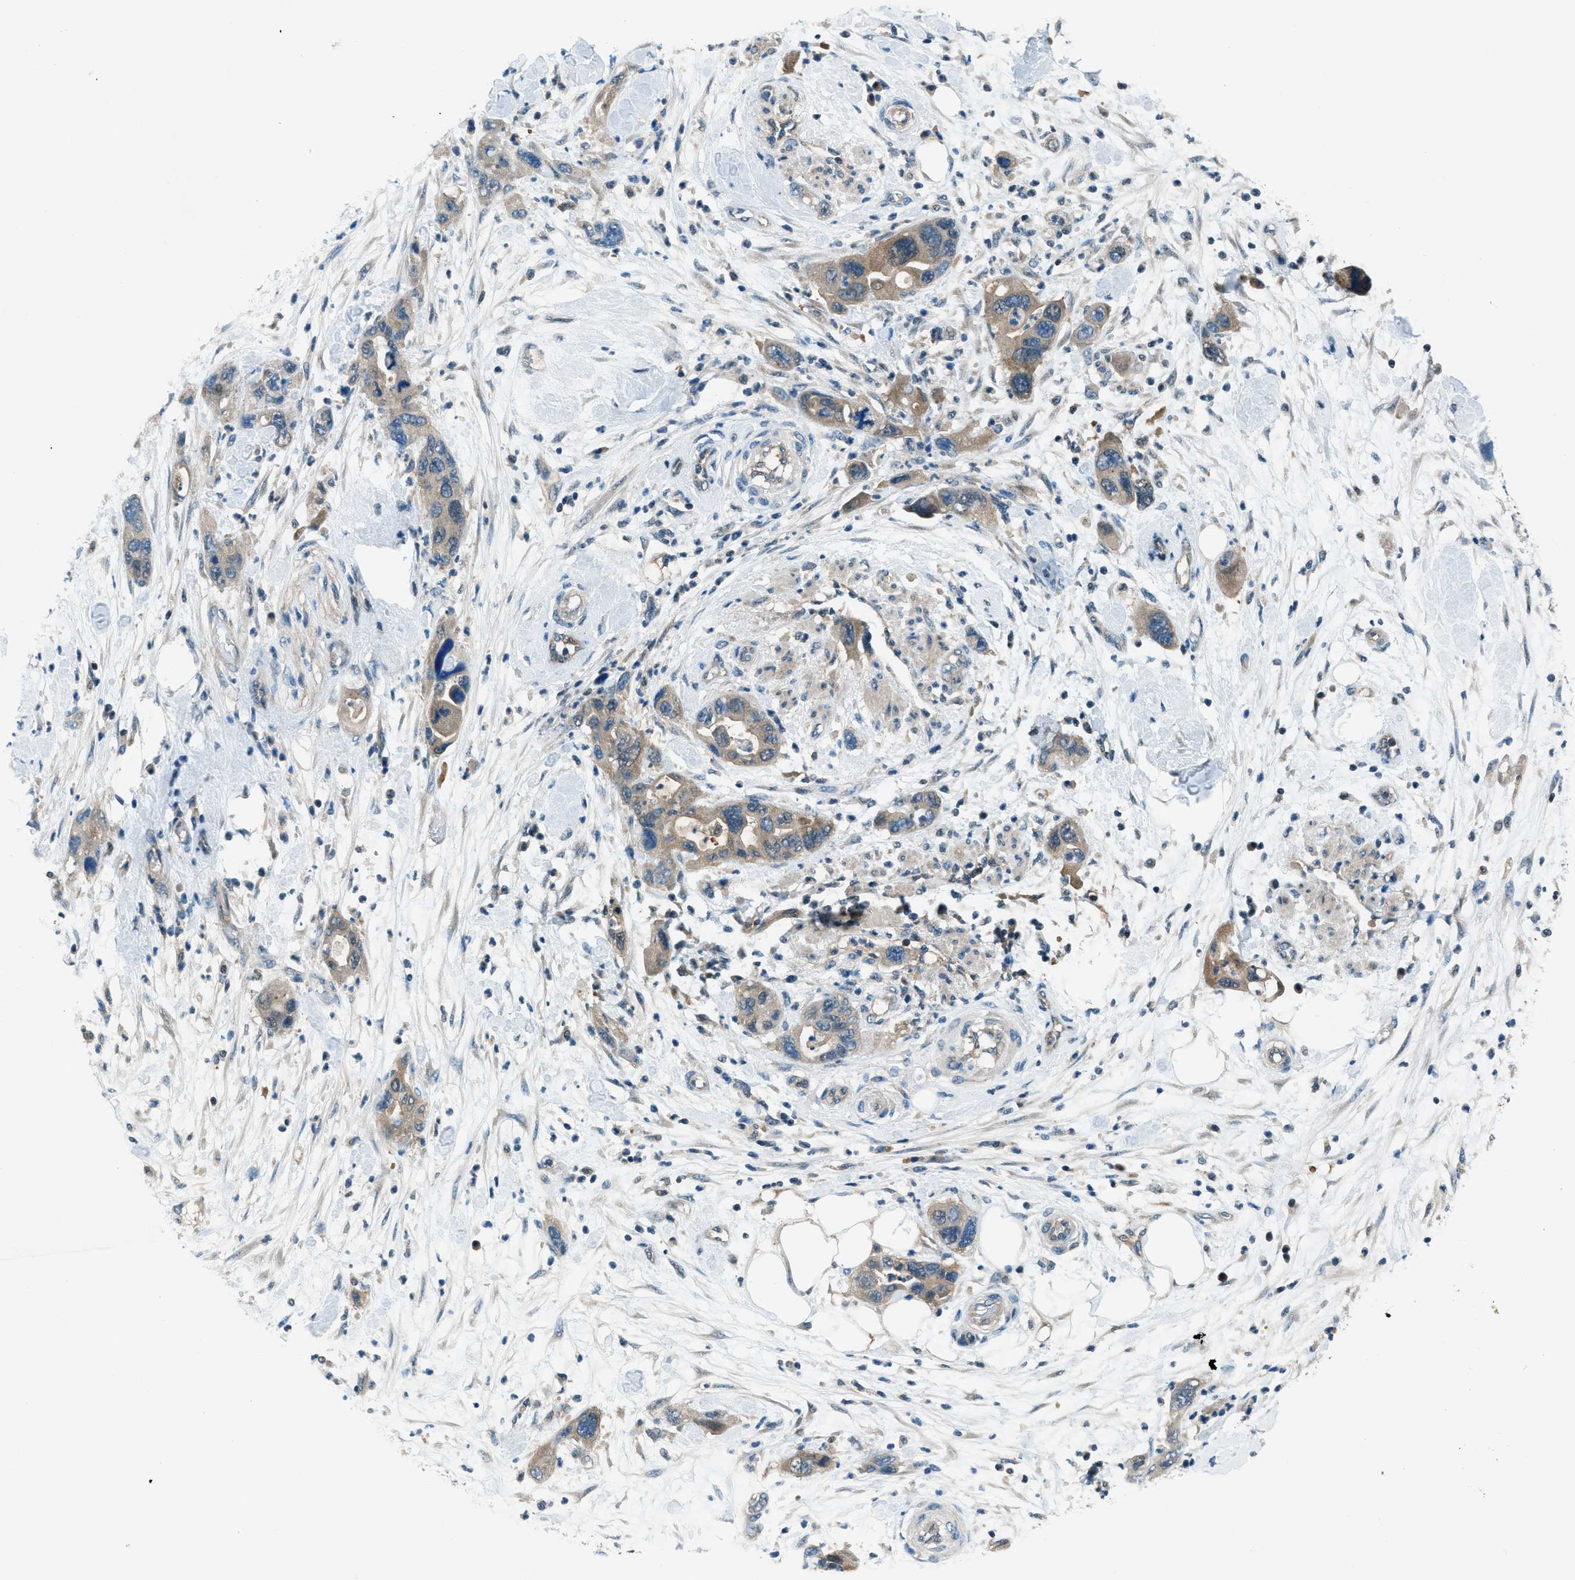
{"staining": {"intensity": "weak", "quantity": ">75%", "location": "cytoplasmic/membranous"}, "tissue": "pancreatic cancer", "cell_type": "Tumor cells", "image_type": "cancer", "snomed": [{"axis": "morphology", "description": "Normal tissue, NOS"}, {"axis": "morphology", "description": "Adenocarcinoma, NOS"}, {"axis": "topography", "description": "Pancreas"}], "caption": "Pancreatic cancer was stained to show a protein in brown. There is low levels of weak cytoplasmic/membranous expression in about >75% of tumor cells.", "gene": "HEBP2", "patient": {"sex": "female", "age": 71}}